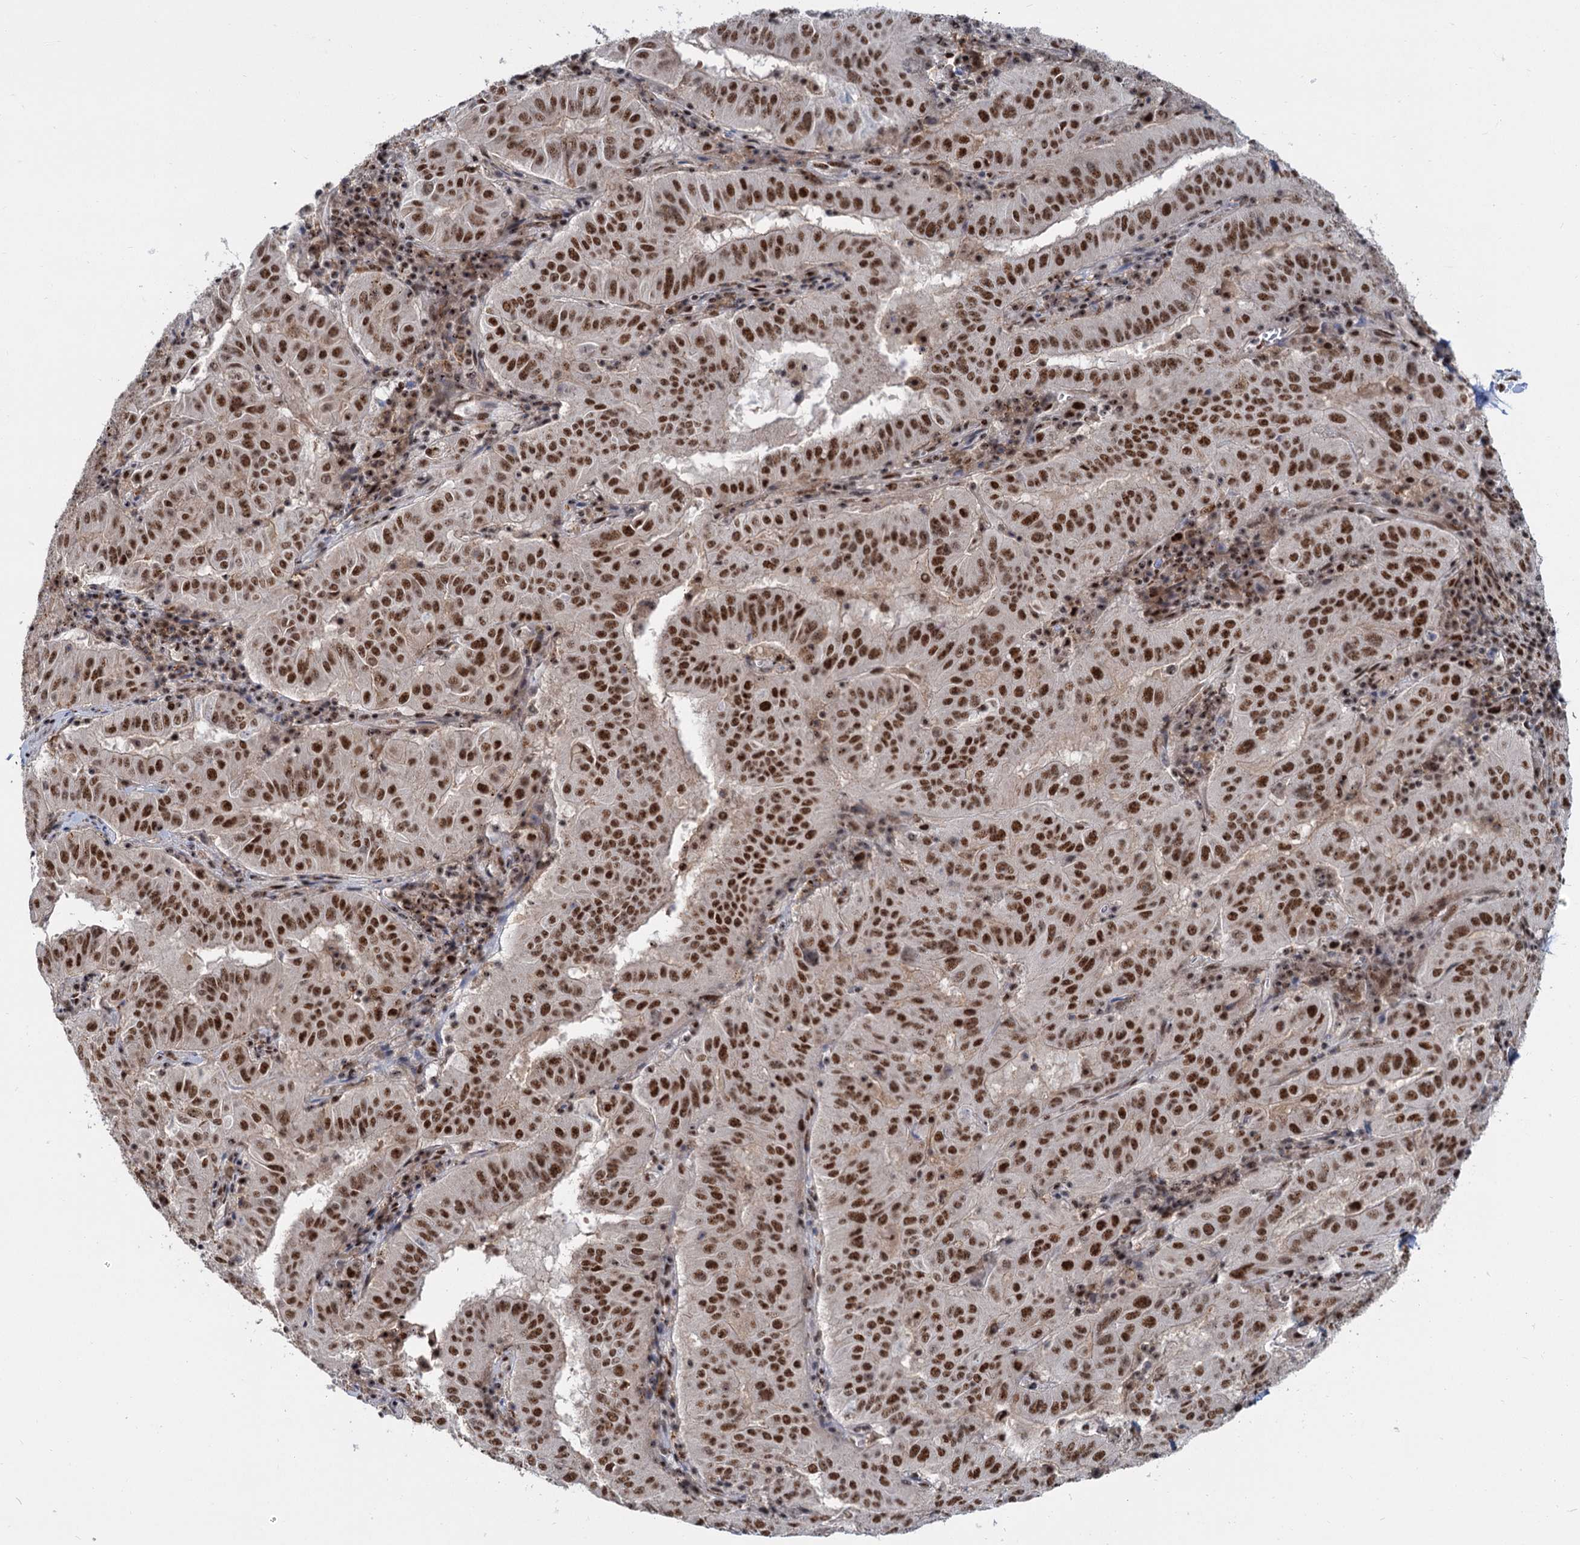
{"staining": {"intensity": "strong", "quantity": ">75%", "location": "nuclear"}, "tissue": "pancreatic cancer", "cell_type": "Tumor cells", "image_type": "cancer", "snomed": [{"axis": "morphology", "description": "Adenocarcinoma, NOS"}, {"axis": "topography", "description": "Pancreas"}], "caption": "DAB immunohistochemical staining of human pancreatic adenocarcinoma demonstrates strong nuclear protein positivity in approximately >75% of tumor cells.", "gene": "WBP4", "patient": {"sex": "male", "age": 63}}